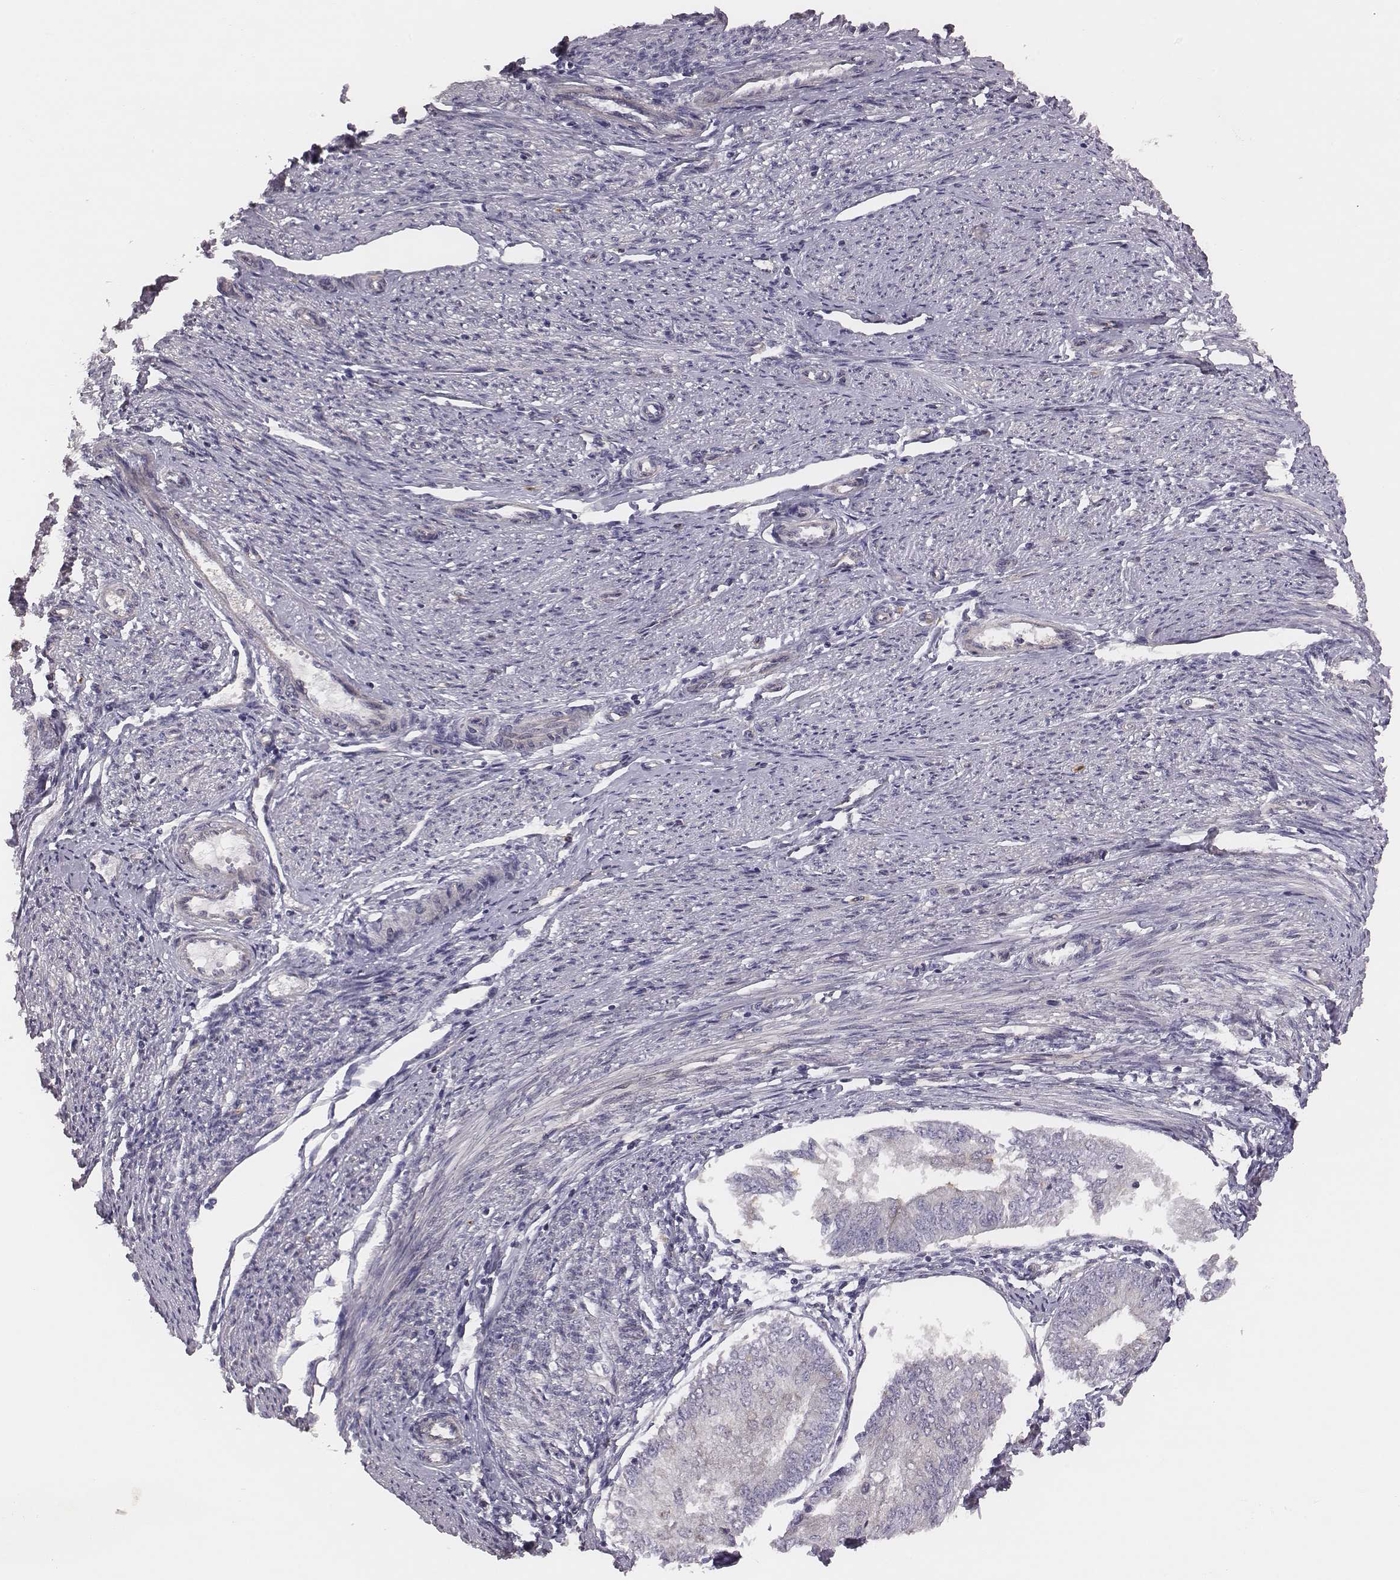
{"staining": {"intensity": "negative", "quantity": "none", "location": "none"}, "tissue": "endometrial cancer", "cell_type": "Tumor cells", "image_type": "cancer", "snomed": [{"axis": "morphology", "description": "Adenocarcinoma, NOS"}, {"axis": "topography", "description": "Endometrium"}], "caption": "This is an immunohistochemistry micrograph of endometrial cancer (adenocarcinoma). There is no expression in tumor cells.", "gene": "SCARF1", "patient": {"sex": "female", "age": 58}}